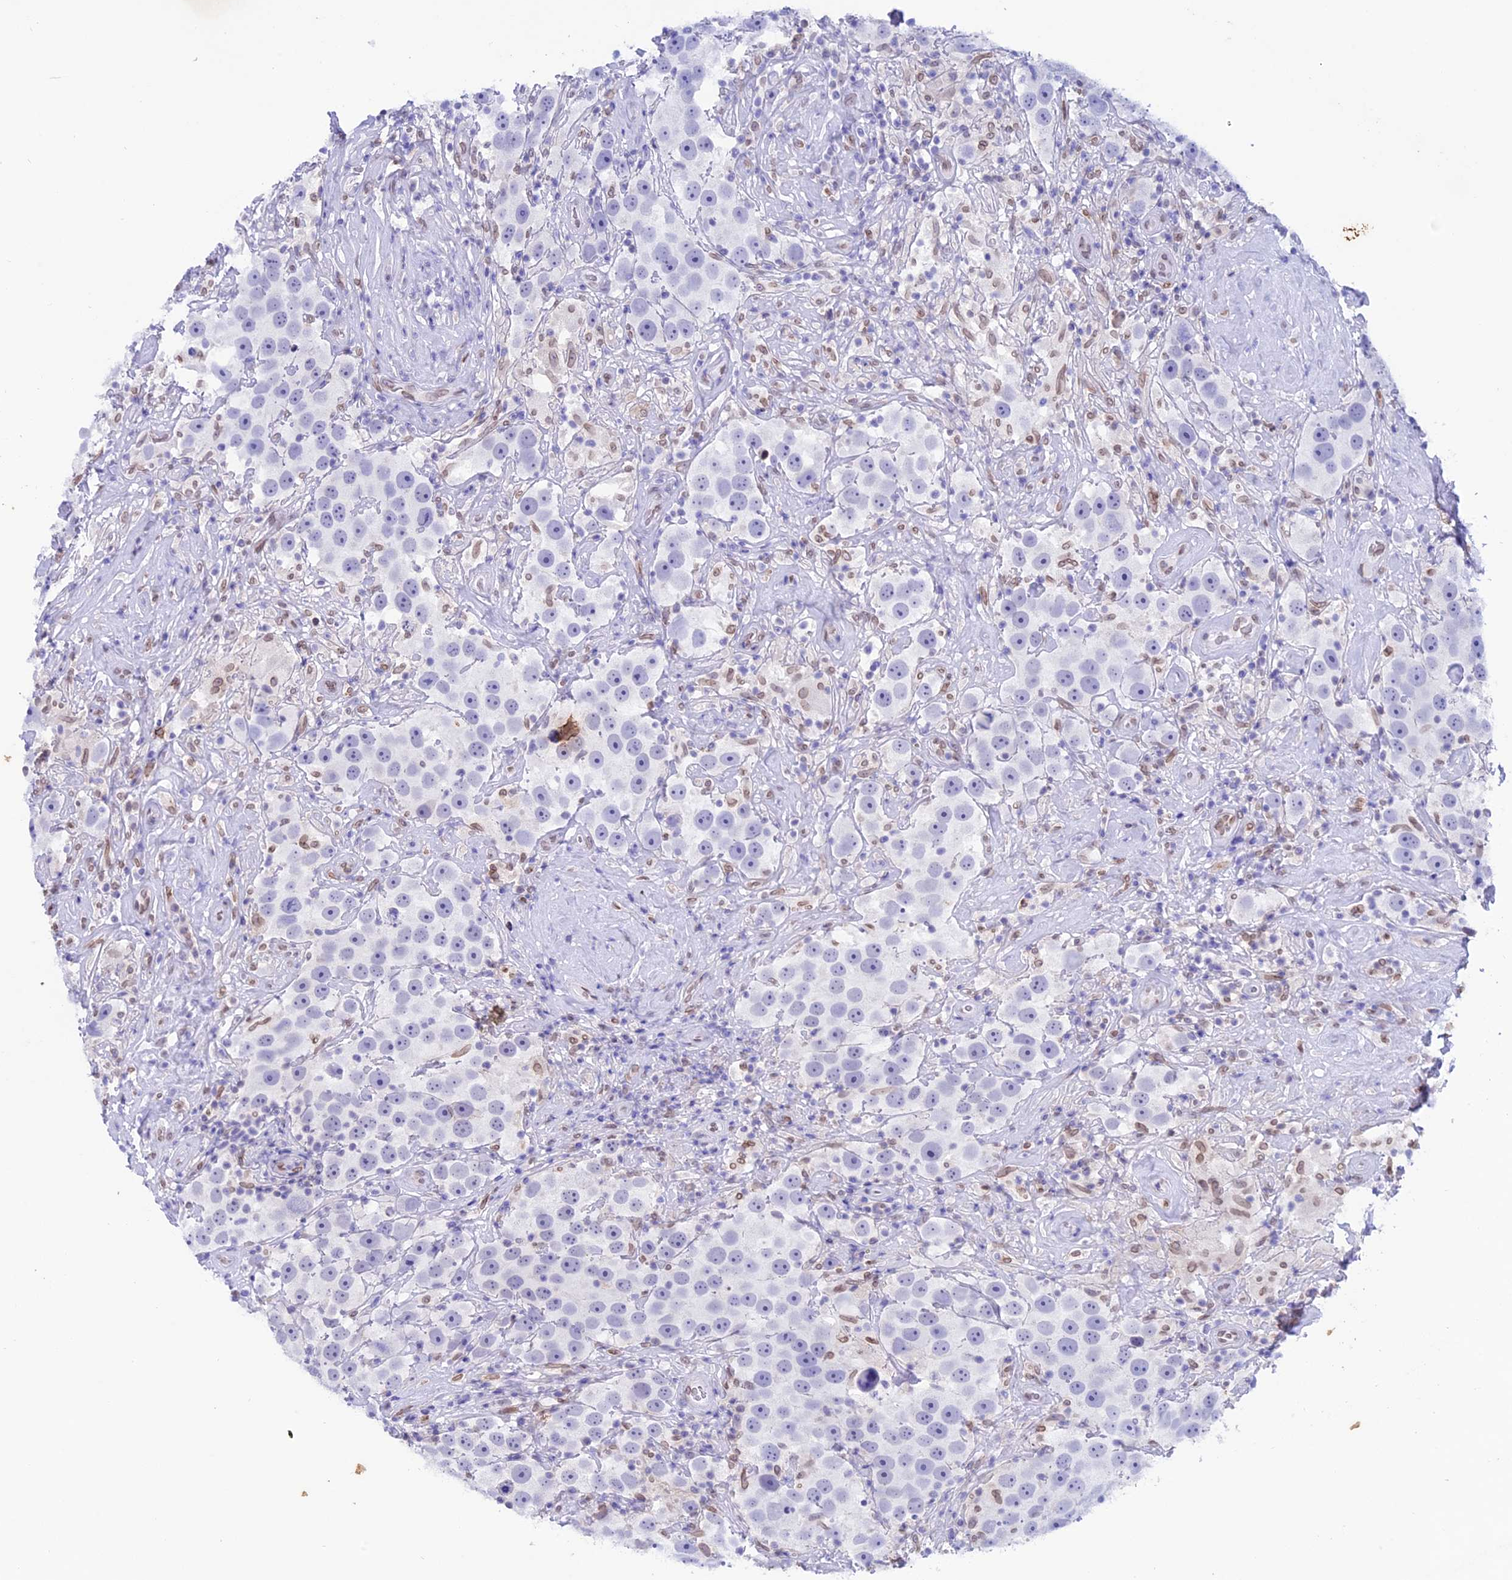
{"staining": {"intensity": "negative", "quantity": "none", "location": "none"}, "tissue": "testis cancer", "cell_type": "Tumor cells", "image_type": "cancer", "snomed": [{"axis": "morphology", "description": "Seminoma, NOS"}, {"axis": "topography", "description": "Testis"}], "caption": "Tumor cells are negative for protein expression in human testis seminoma.", "gene": "TMPRSS7", "patient": {"sex": "male", "age": 49}}